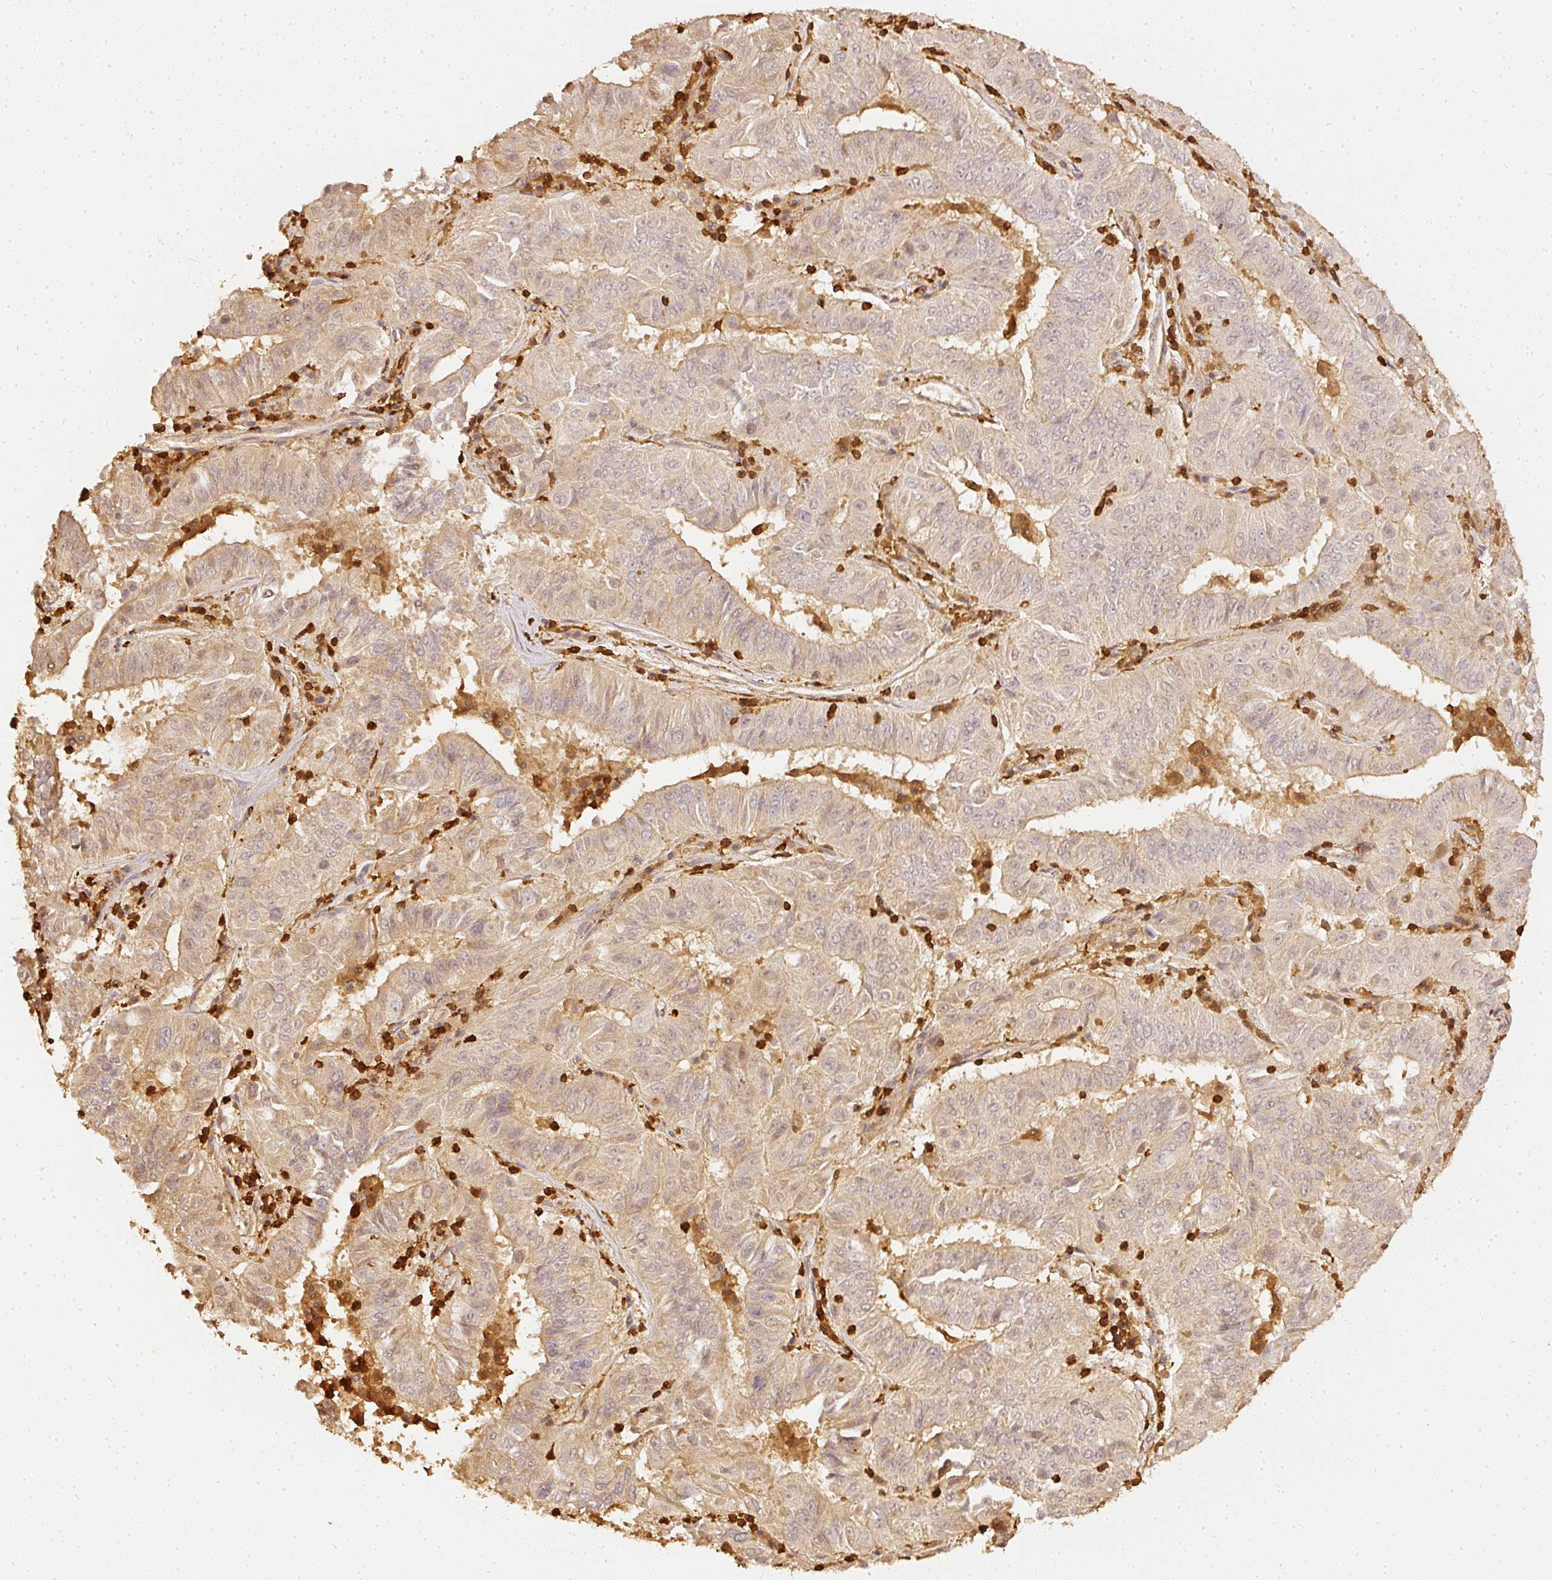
{"staining": {"intensity": "weak", "quantity": ">75%", "location": "cytoplasmic/membranous"}, "tissue": "pancreatic cancer", "cell_type": "Tumor cells", "image_type": "cancer", "snomed": [{"axis": "morphology", "description": "Adenocarcinoma, NOS"}, {"axis": "topography", "description": "Pancreas"}], "caption": "A brown stain labels weak cytoplasmic/membranous staining of a protein in pancreatic cancer tumor cells.", "gene": "PFN1", "patient": {"sex": "male", "age": 63}}